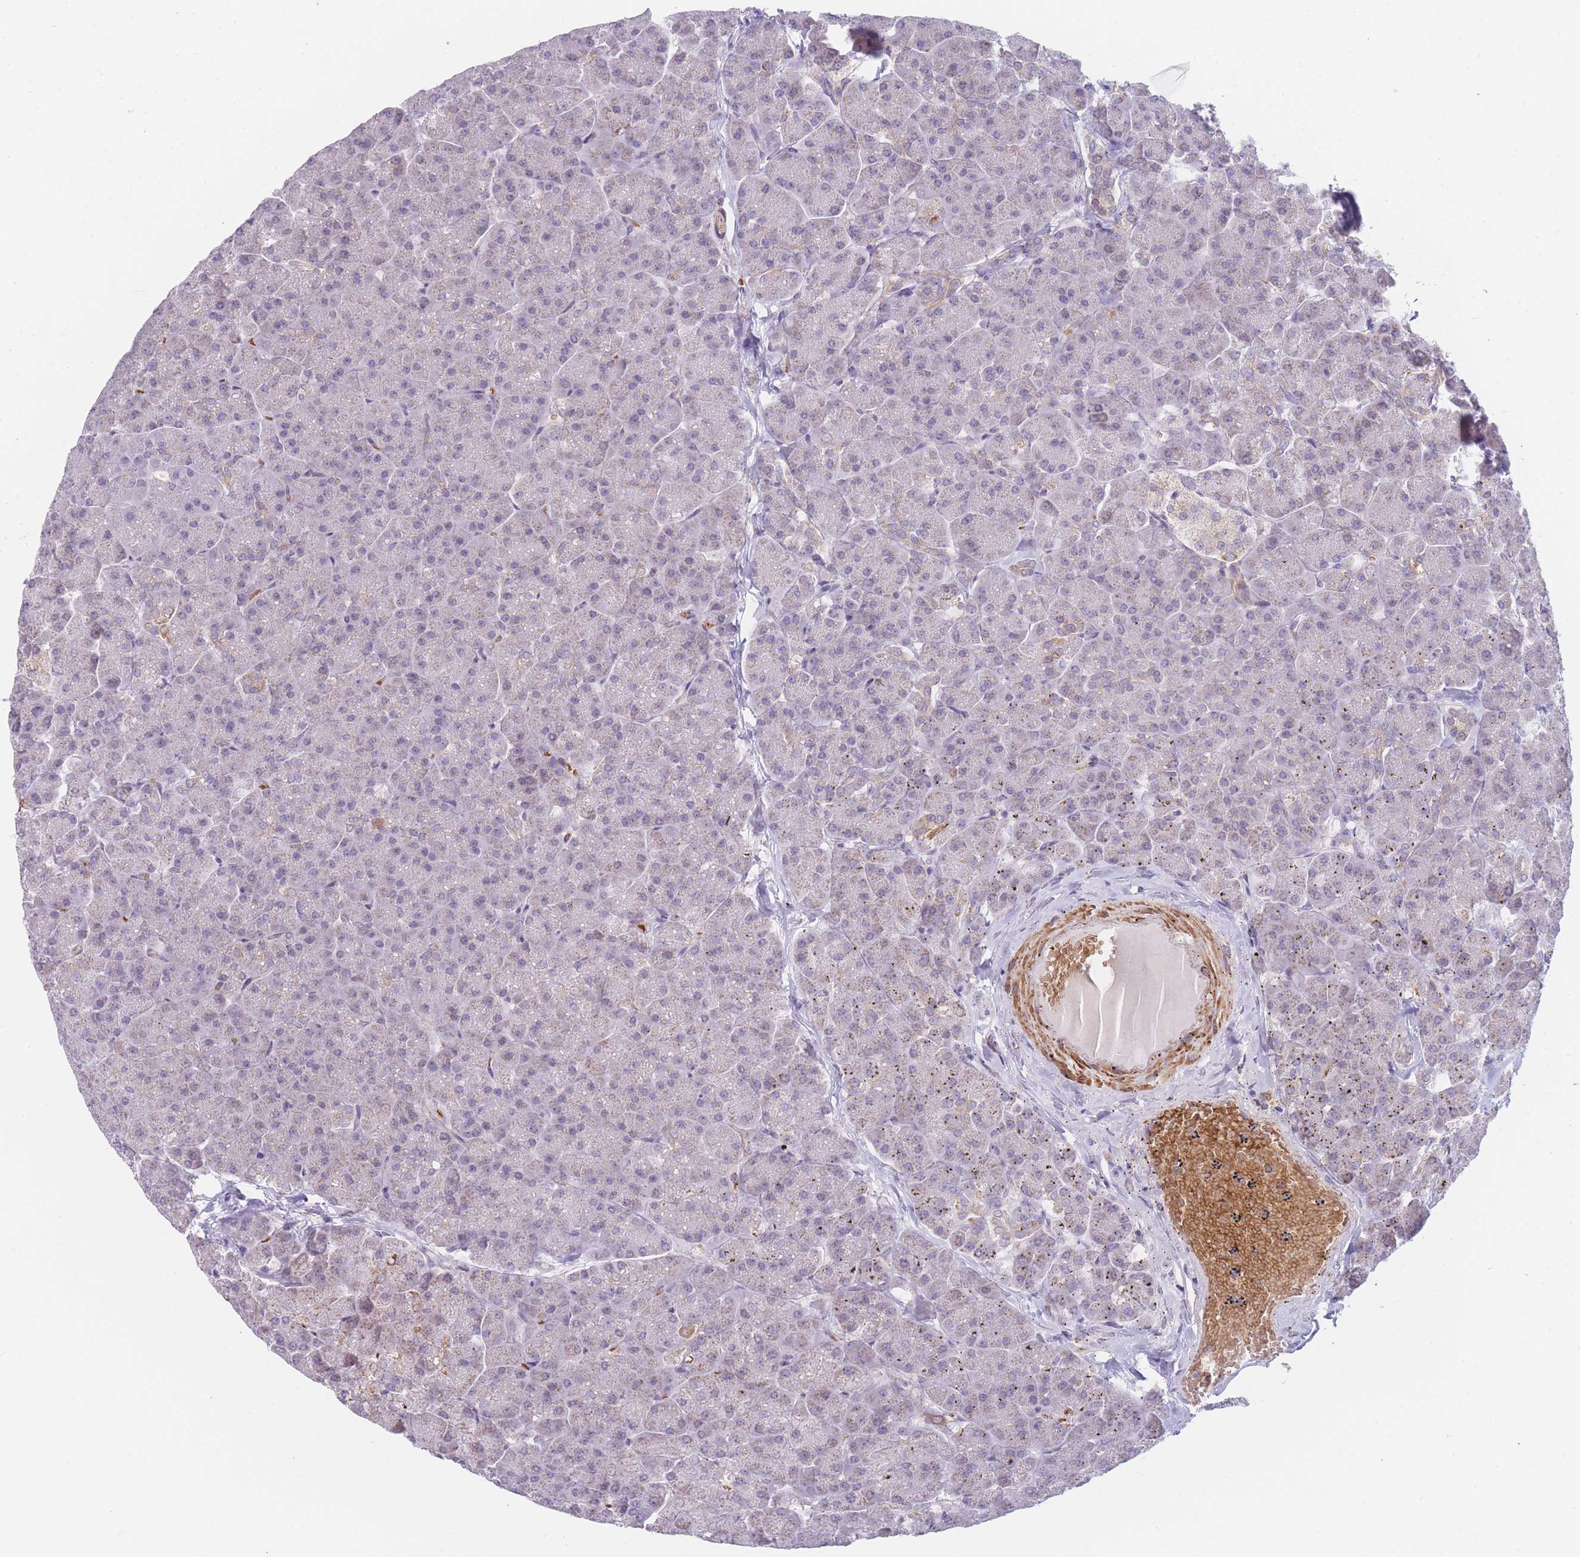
{"staining": {"intensity": "weak", "quantity": "<25%", "location": "cytoplasmic/membranous"}, "tissue": "pancreas", "cell_type": "Exocrine glandular cells", "image_type": "normal", "snomed": [{"axis": "morphology", "description": "Normal tissue, NOS"}, {"axis": "topography", "description": "Pancreas"}, {"axis": "topography", "description": "Peripheral nerve tissue"}], "caption": "A photomicrograph of pancreas stained for a protein reveals no brown staining in exocrine glandular cells.", "gene": "SMPD4", "patient": {"sex": "male", "age": 54}}